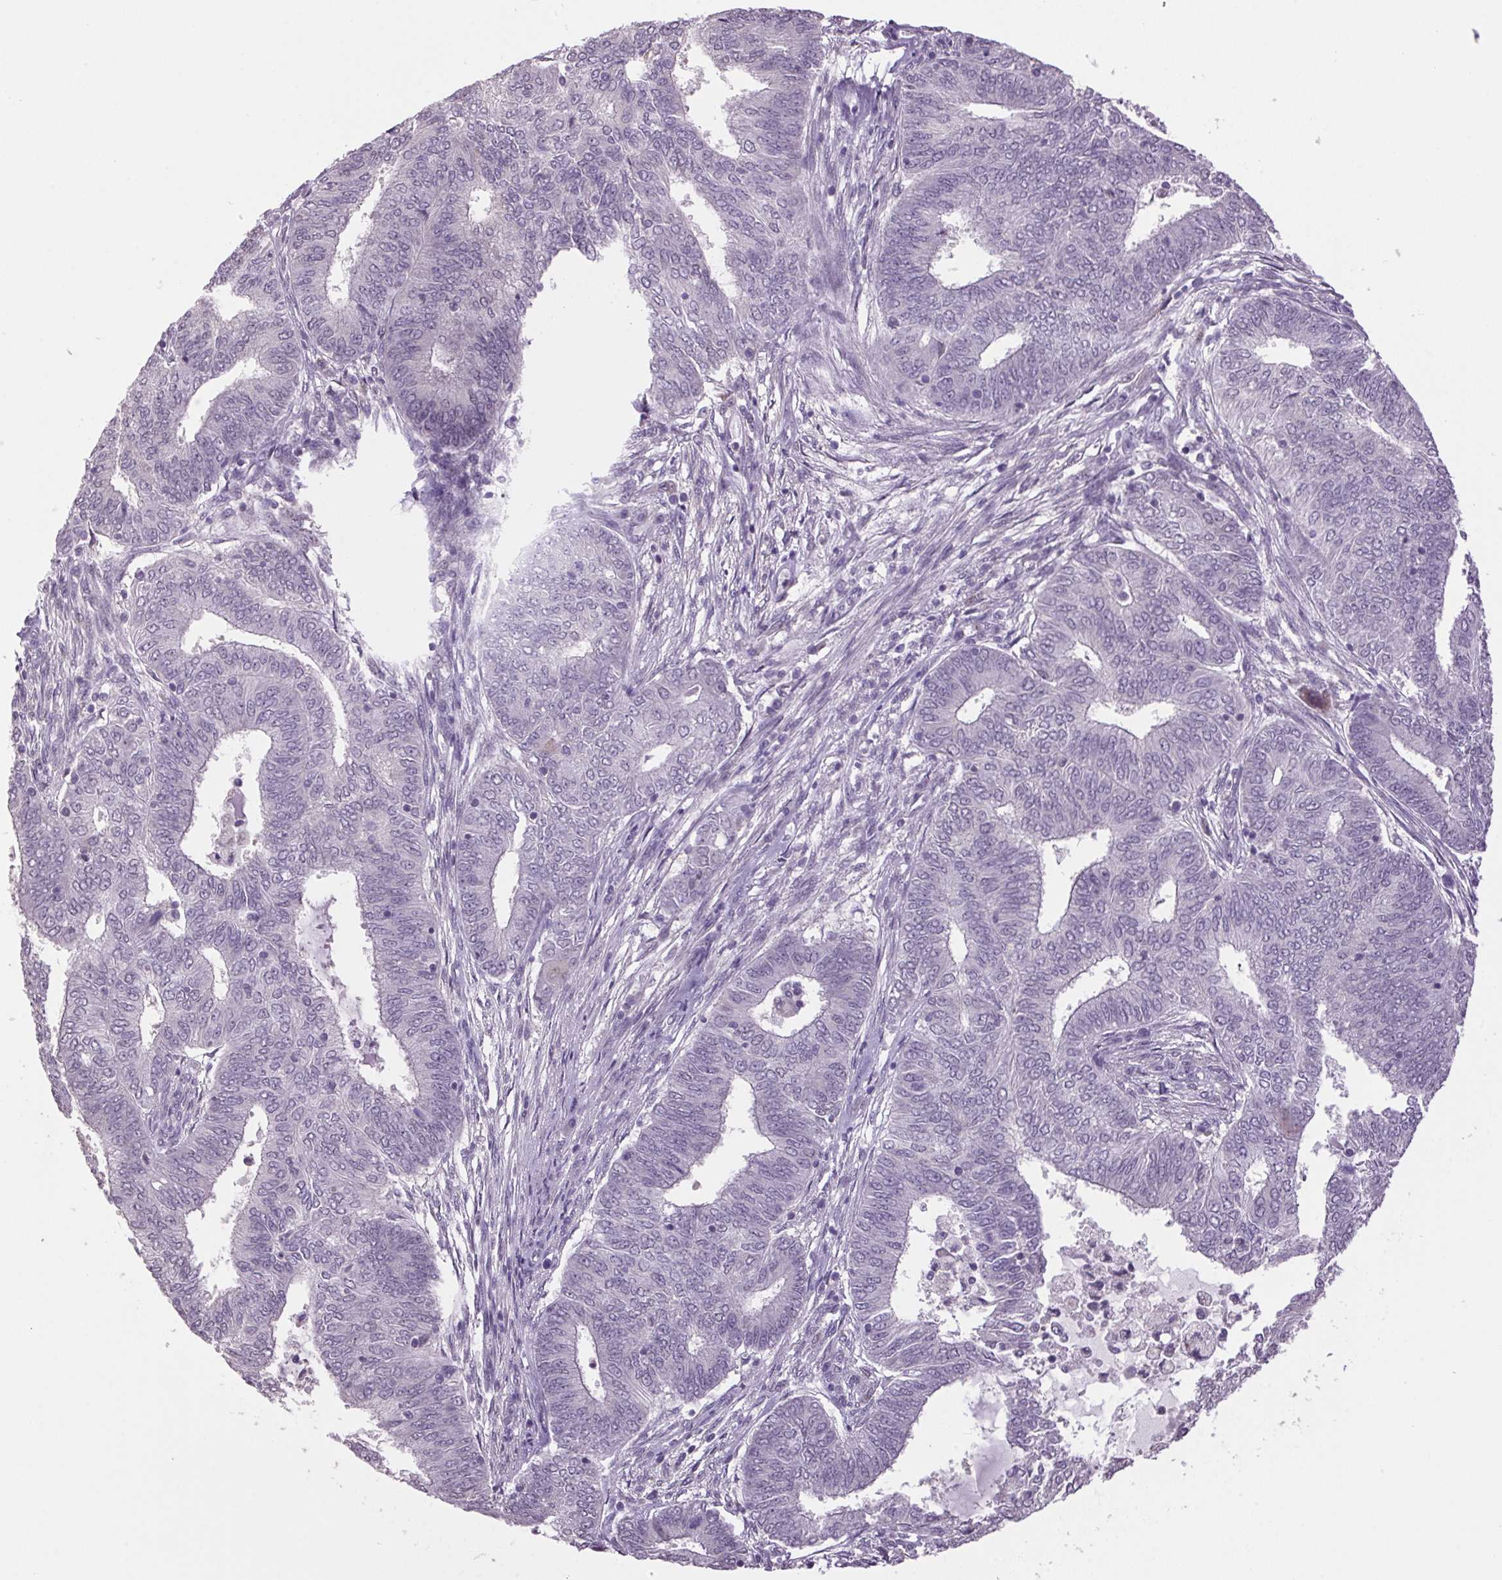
{"staining": {"intensity": "negative", "quantity": "none", "location": "none"}, "tissue": "endometrial cancer", "cell_type": "Tumor cells", "image_type": "cancer", "snomed": [{"axis": "morphology", "description": "Adenocarcinoma, NOS"}, {"axis": "topography", "description": "Endometrium"}], "caption": "The image reveals no staining of tumor cells in endometrial adenocarcinoma.", "gene": "VWA3B", "patient": {"sex": "female", "age": 62}}